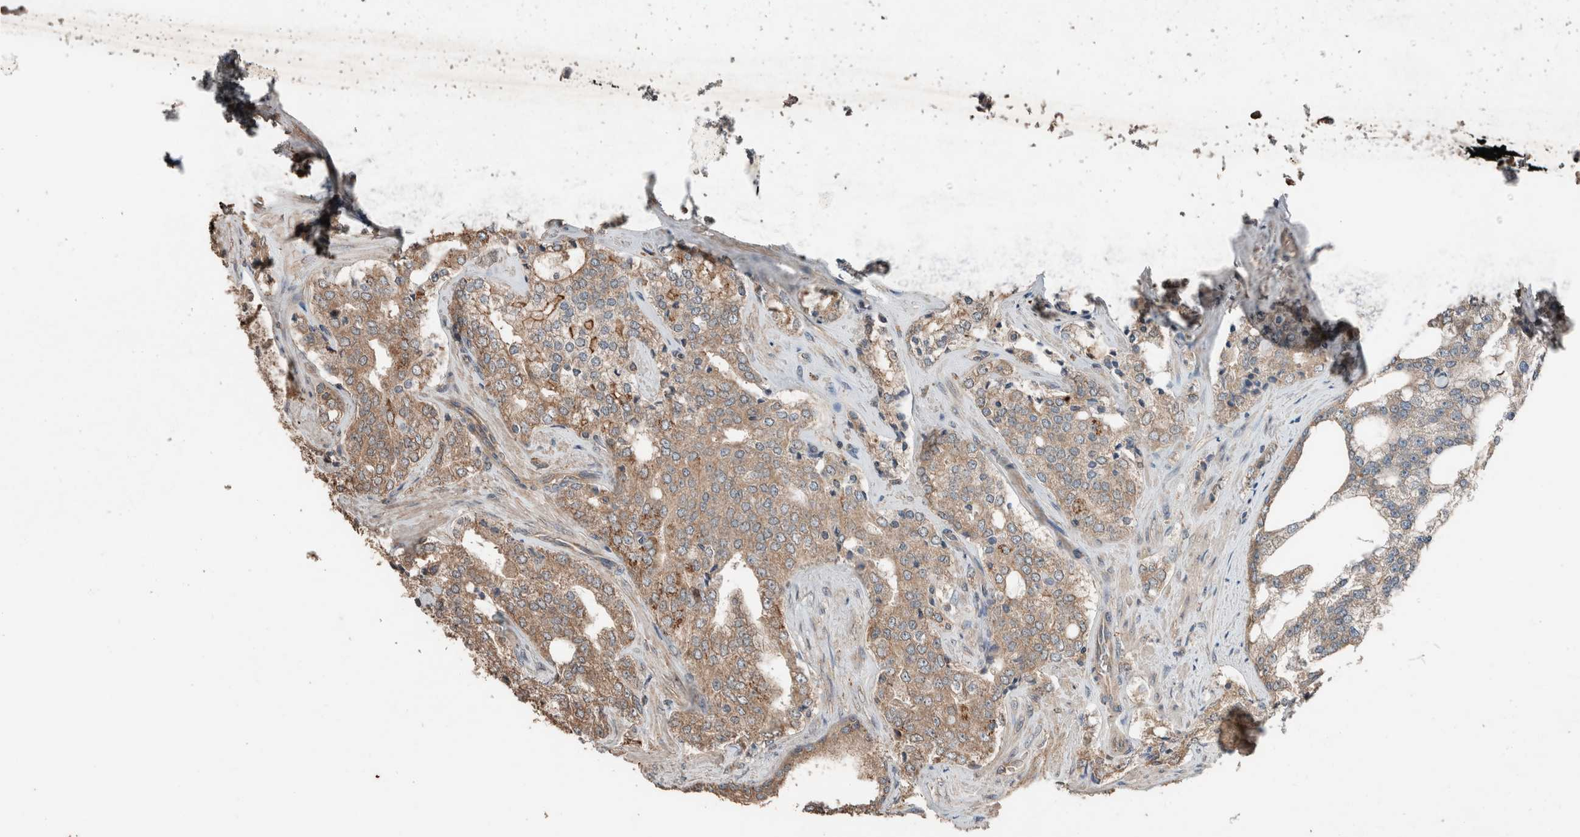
{"staining": {"intensity": "weak", "quantity": "25%-75%", "location": "cytoplasmic/membranous"}, "tissue": "prostate cancer", "cell_type": "Tumor cells", "image_type": "cancer", "snomed": [{"axis": "morphology", "description": "Adenocarcinoma, High grade"}, {"axis": "topography", "description": "Prostate"}], "caption": "The immunohistochemical stain labels weak cytoplasmic/membranous expression in tumor cells of prostate high-grade adenocarcinoma tissue.", "gene": "ERAP2", "patient": {"sex": "male", "age": 64}}